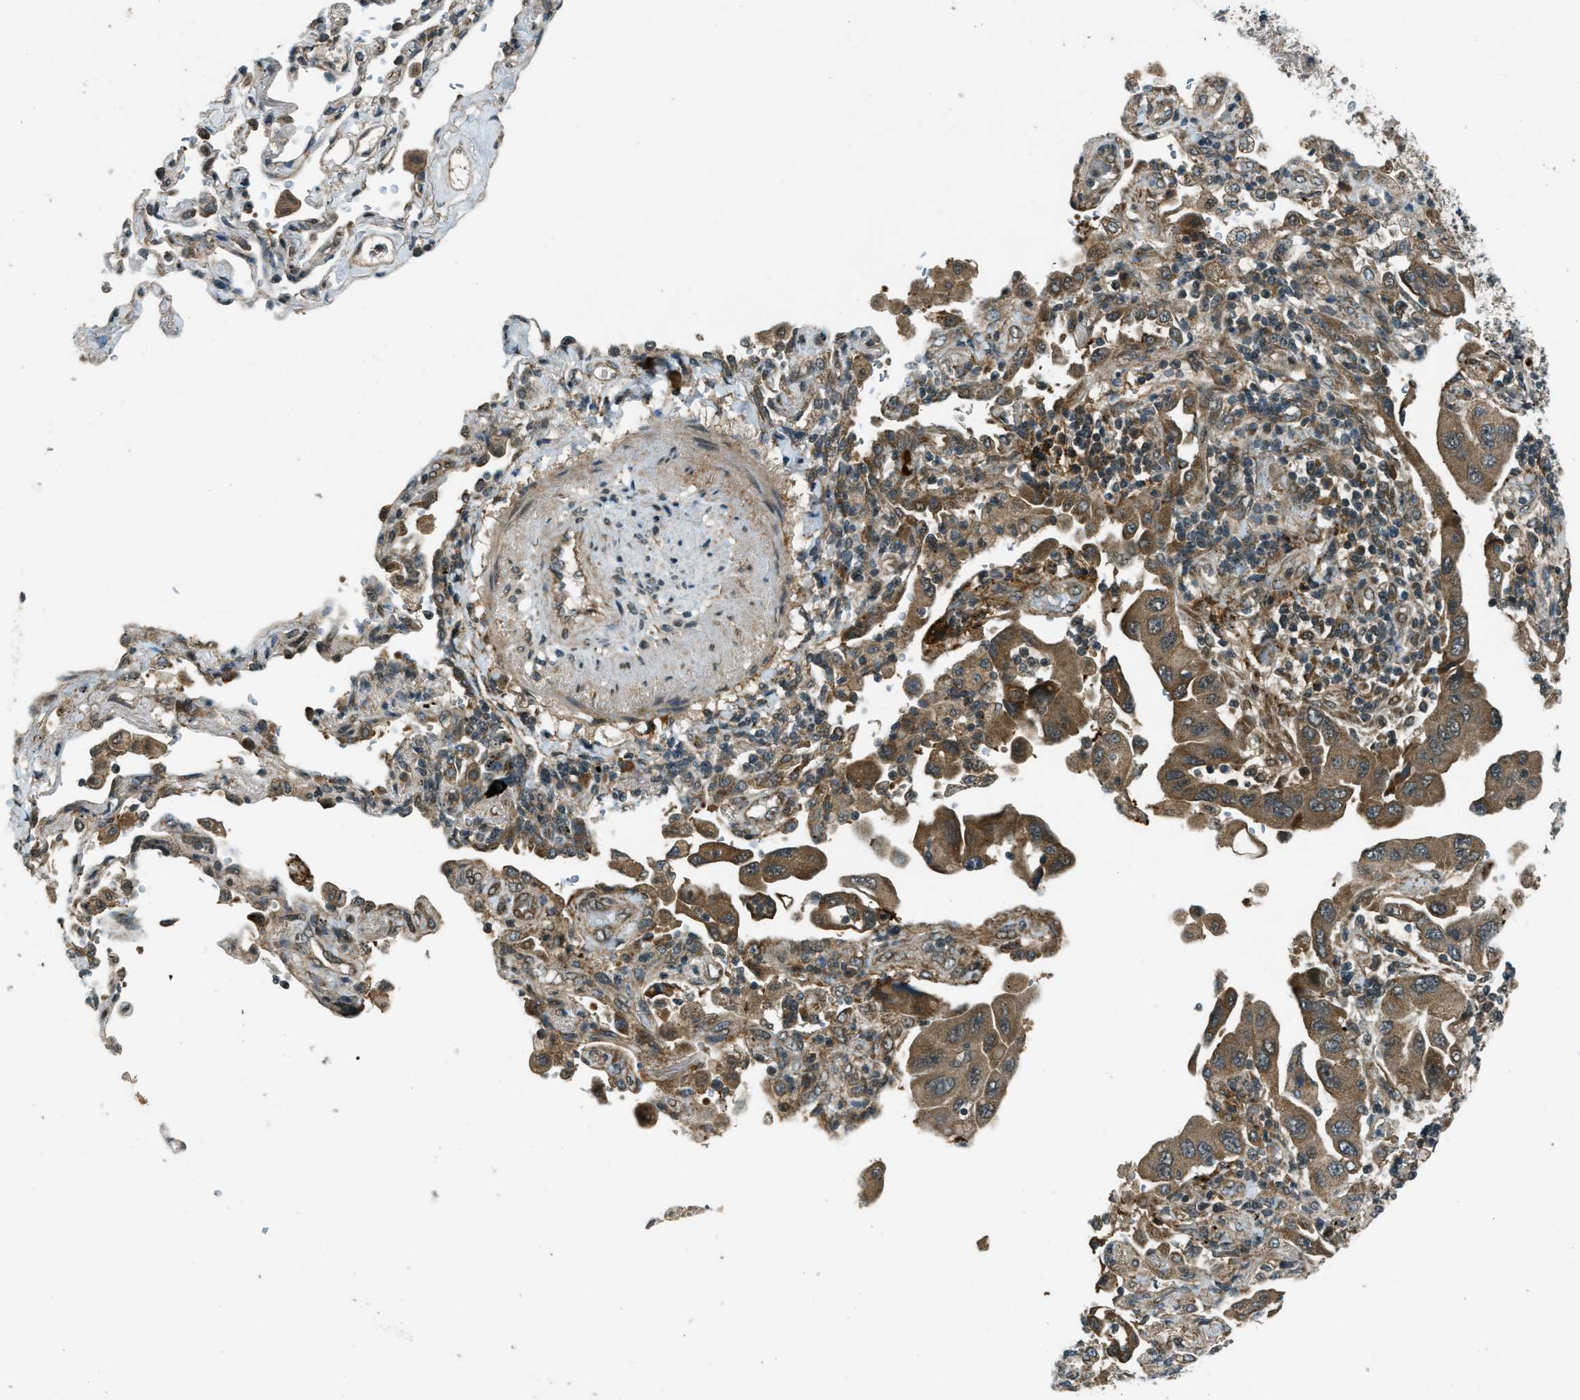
{"staining": {"intensity": "moderate", "quantity": ">75%", "location": "cytoplasmic/membranous"}, "tissue": "lung cancer", "cell_type": "Tumor cells", "image_type": "cancer", "snomed": [{"axis": "morphology", "description": "Adenocarcinoma, NOS"}, {"axis": "topography", "description": "Lung"}], "caption": "Immunohistochemistry micrograph of adenocarcinoma (lung) stained for a protein (brown), which exhibits medium levels of moderate cytoplasmic/membranous staining in about >75% of tumor cells.", "gene": "EIF2AK3", "patient": {"sex": "female", "age": 65}}